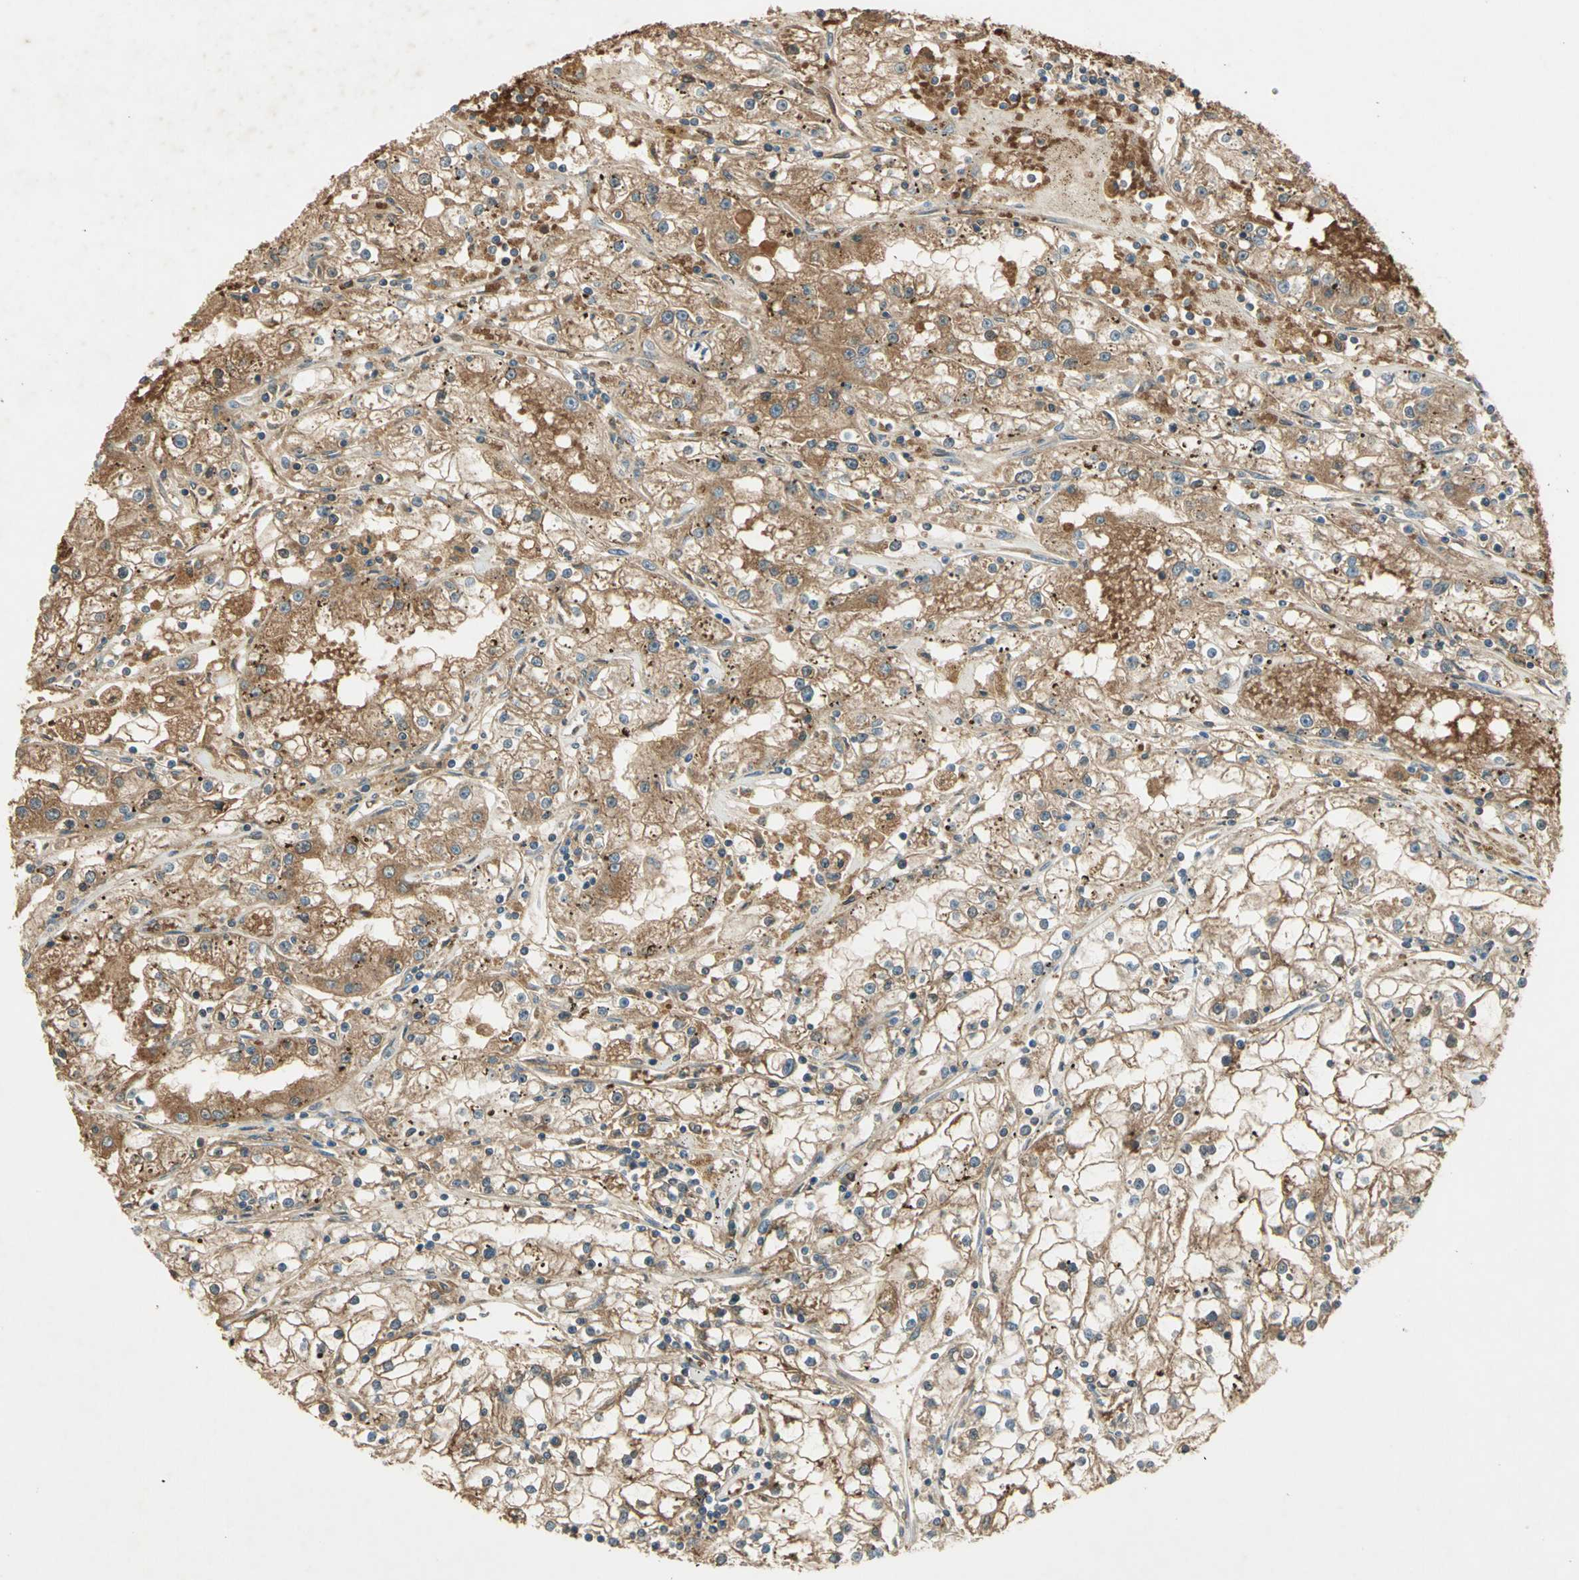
{"staining": {"intensity": "moderate", "quantity": ">75%", "location": "cytoplasmic/membranous"}, "tissue": "renal cancer", "cell_type": "Tumor cells", "image_type": "cancer", "snomed": [{"axis": "morphology", "description": "Adenocarcinoma, NOS"}, {"axis": "topography", "description": "Kidney"}], "caption": "About >75% of tumor cells in renal cancer (adenocarcinoma) display moderate cytoplasmic/membranous protein expression as visualized by brown immunohistochemical staining.", "gene": "KEAP1", "patient": {"sex": "male", "age": 56}}